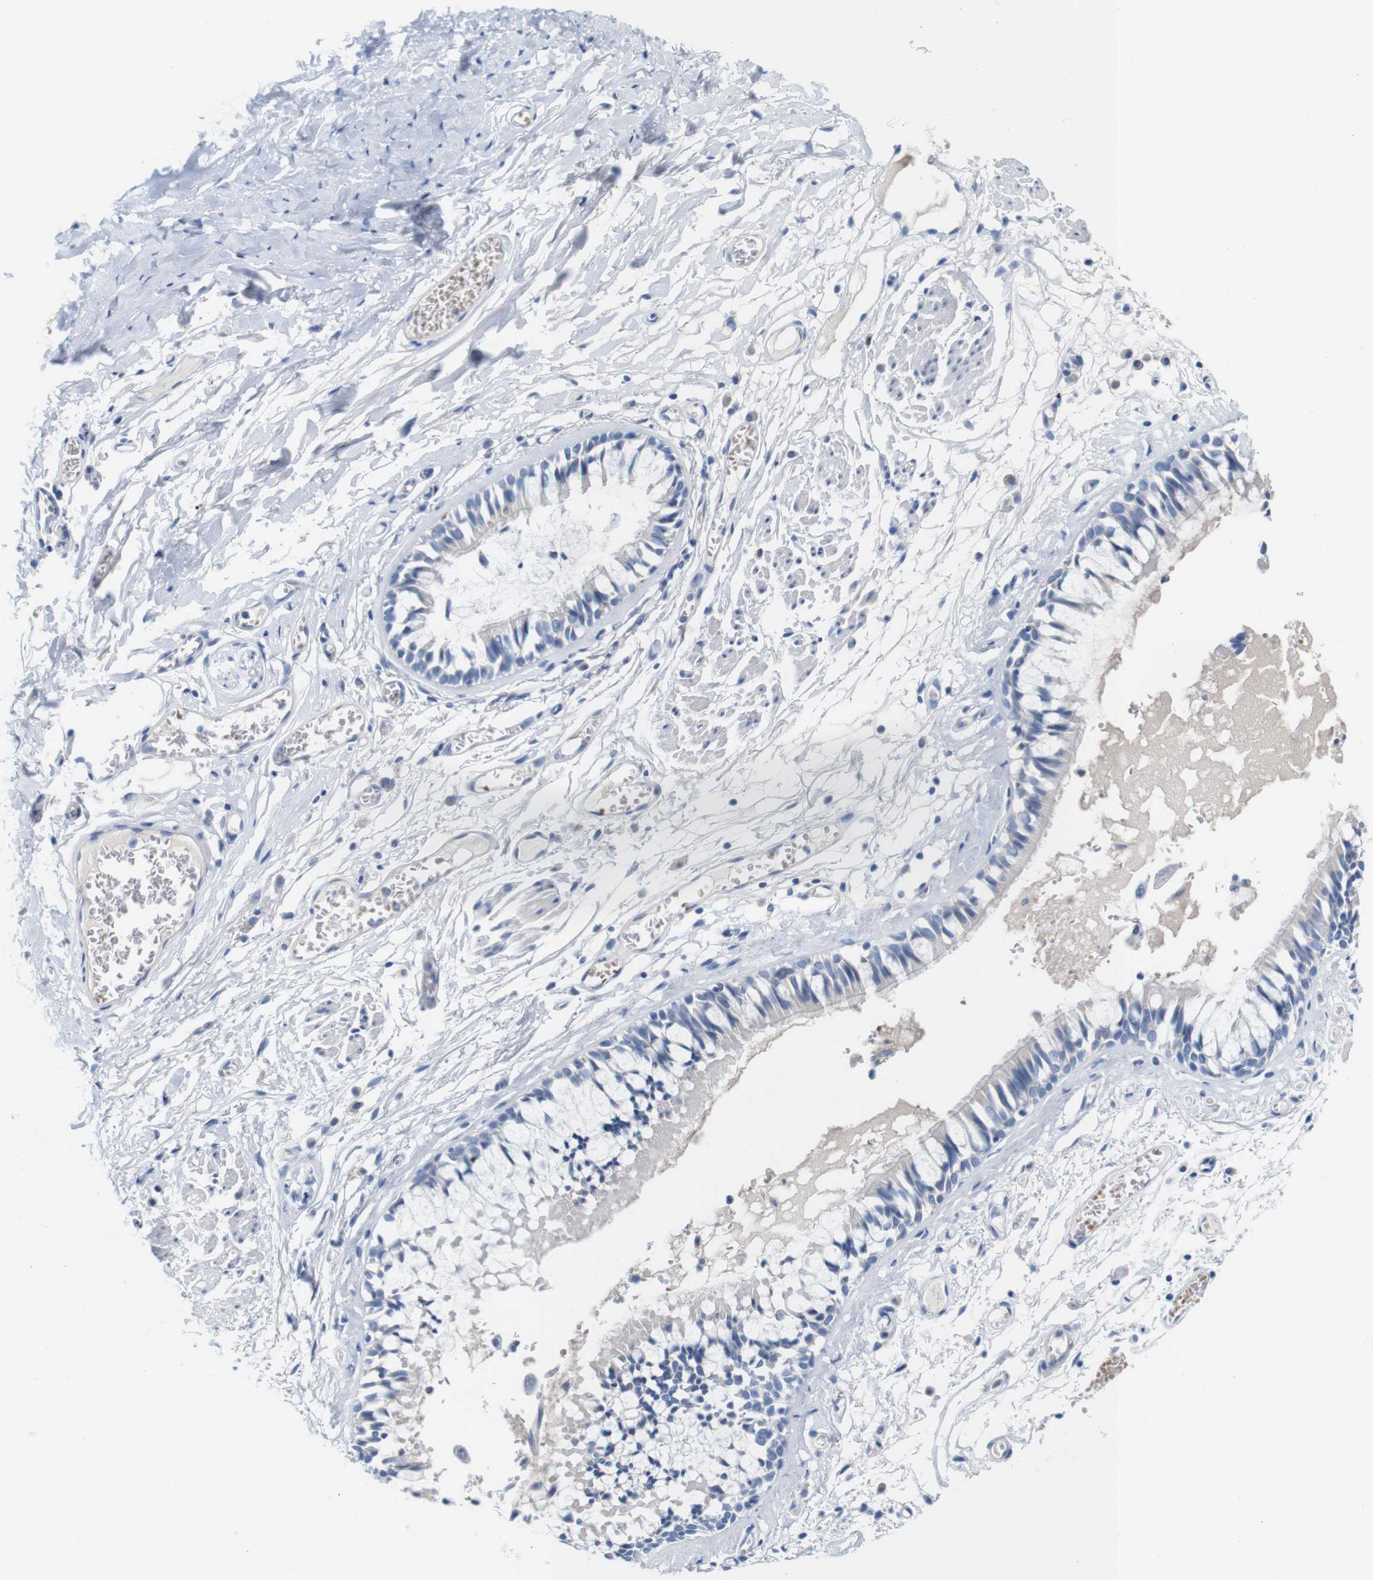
{"staining": {"intensity": "negative", "quantity": "none", "location": "none"}, "tissue": "bronchus", "cell_type": "Respiratory epithelial cells", "image_type": "normal", "snomed": [{"axis": "morphology", "description": "Normal tissue, NOS"}, {"axis": "morphology", "description": "Inflammation, NOS"}, {"axis": "topography", "description": "Cartilage tissue"}, {"axis": "topography", "description": "Lung"}], "caption": "Respiratory epithelial cells are negative for protein expression in normal human bronchus. (DAB (3,3'-diaminobenzidine) immunohistochemistry visualized using brightfield microscopy, high magnification).", "gene": "IGSF8", "patient": {"sex": "male", "age": 71}}